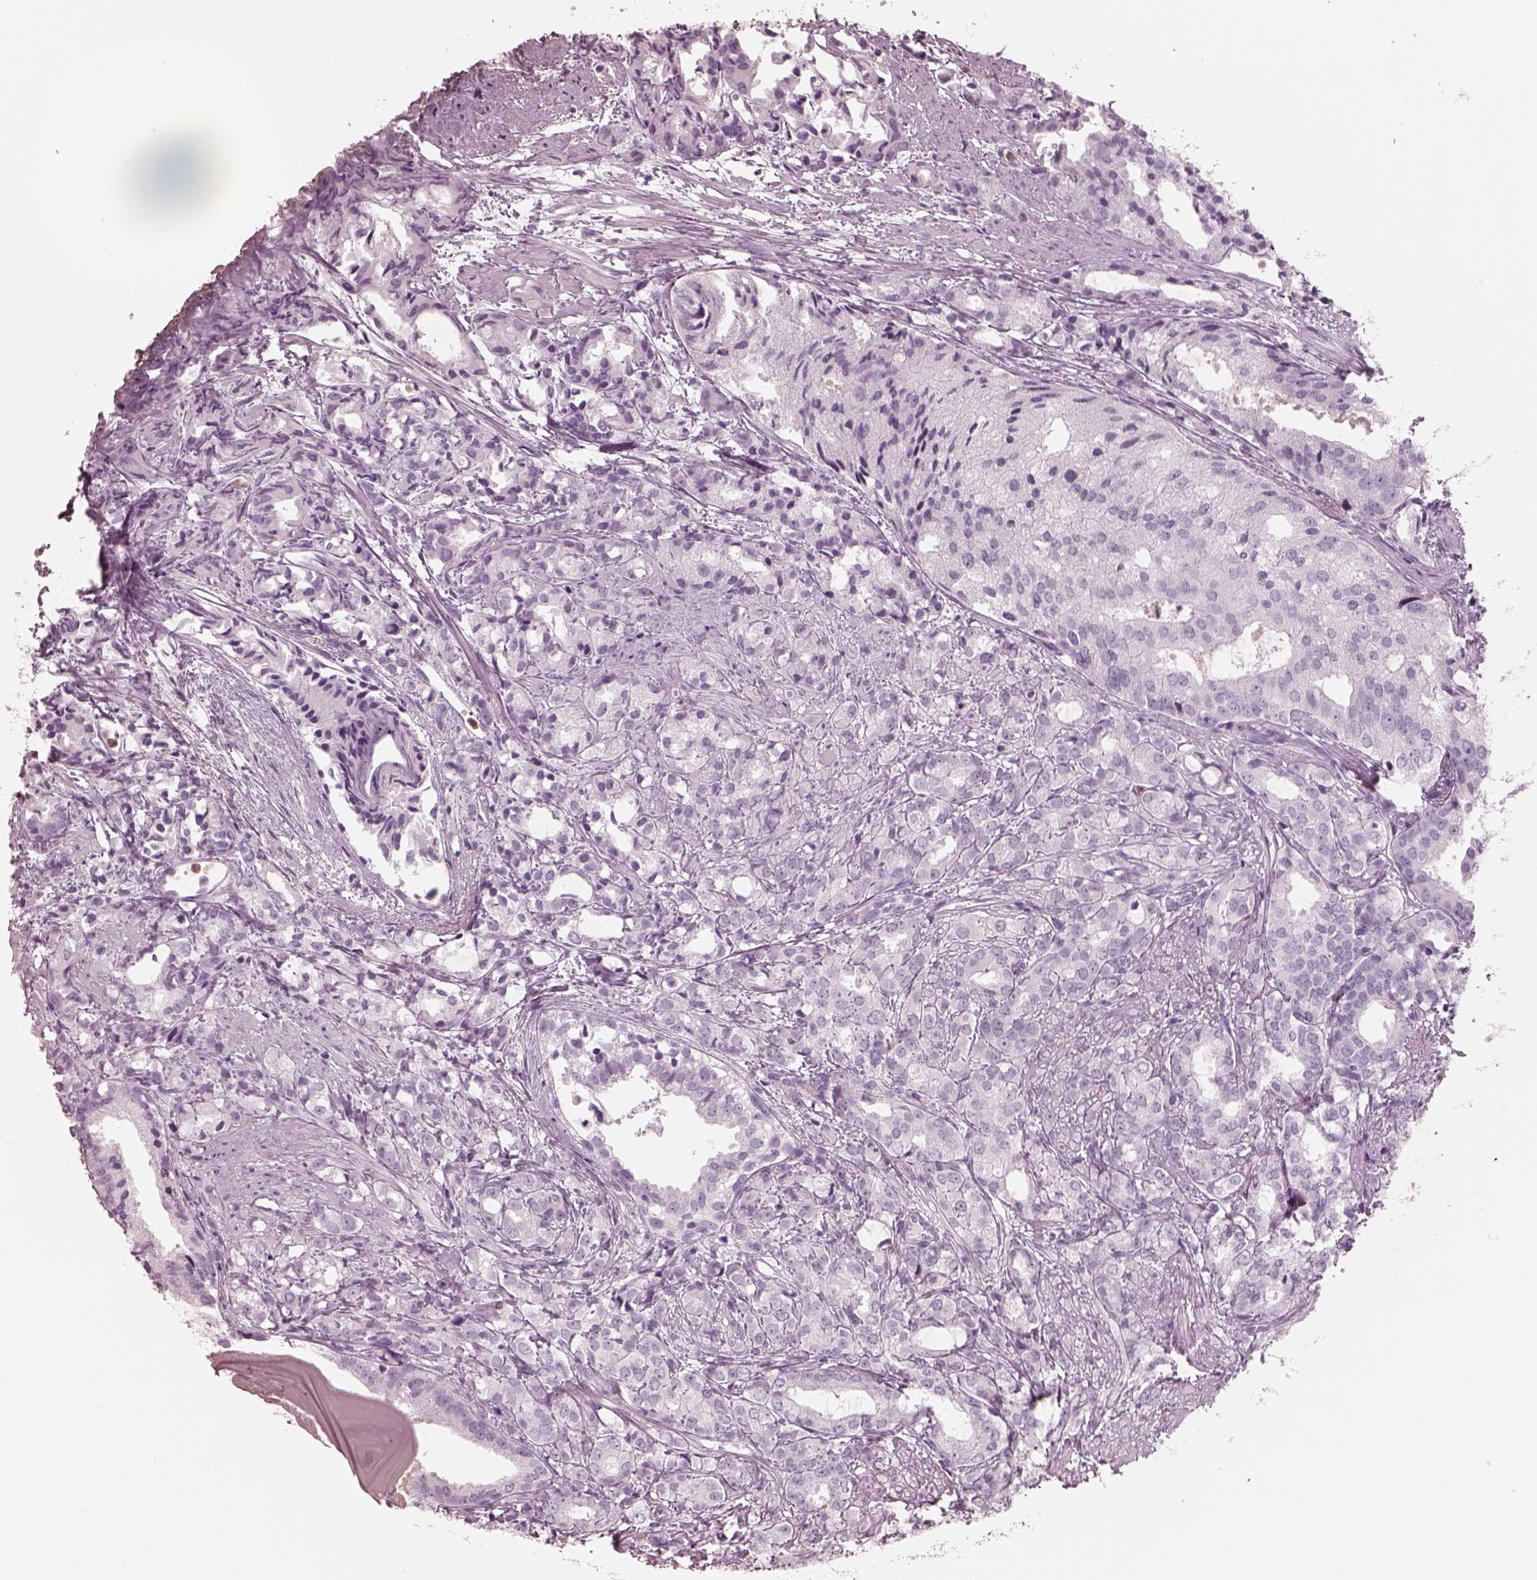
{"staining": {"intensity": "negative", "quantity": "none", "location": "none"}, "tissue": "prostate cancer", "cell_type": "Tumor cells", "image_type": "cancer", "snomed": [{"axis": "morphology", "description": "Adenocarcinoma, High grade"}, {"axis": "topography", "description": "Prostate"}], "caption": "A micrograph of prostate cancer (adenocarcinoma (high-grade)) stained for a protein demonstrates no brown staining in tumor cells.", "gene": "ELANE", "patient": {"sex": "male", "age": 79}}